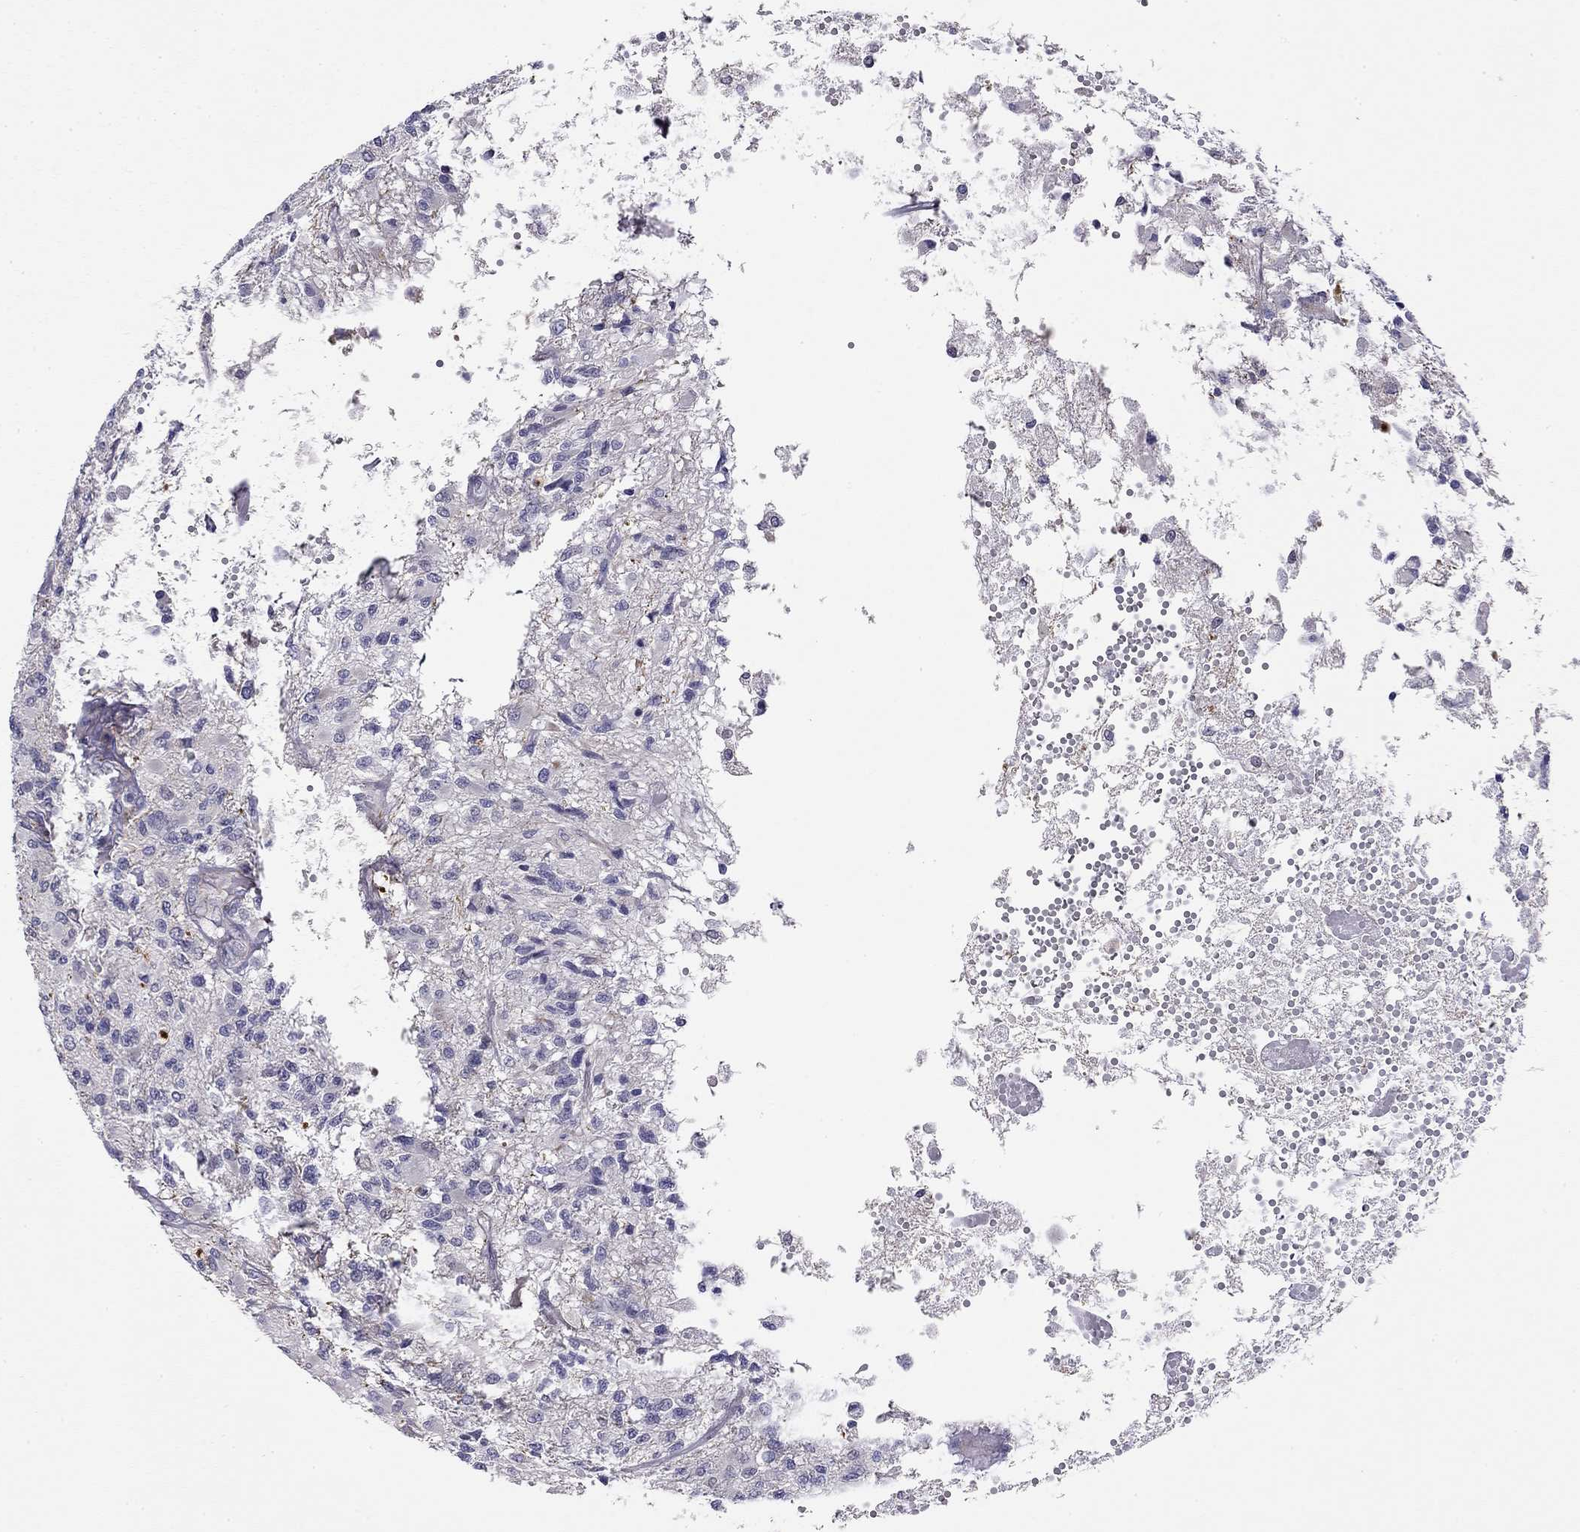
{"staining": {"intensity": "negative", "quantity": "none", "location": "none"}, "tissue": "glioma", "cell_type": "Tumor cells", "image_type": "cancer", "snomed": [{"axis": "morphology", "description": "Glioma, malignant, High grade"}, {"axis": "topography", "description": "Brain"}], "caption": "High magnification brightfield microscopy of glioma stained with DAB (3,3'-diaminobenzidine) (brown) and counterstained with hematoxylin (blue): tumor cells show no significant expression.", "gene": "RTL1", "patient": {"sex": "female", "age": 63}}